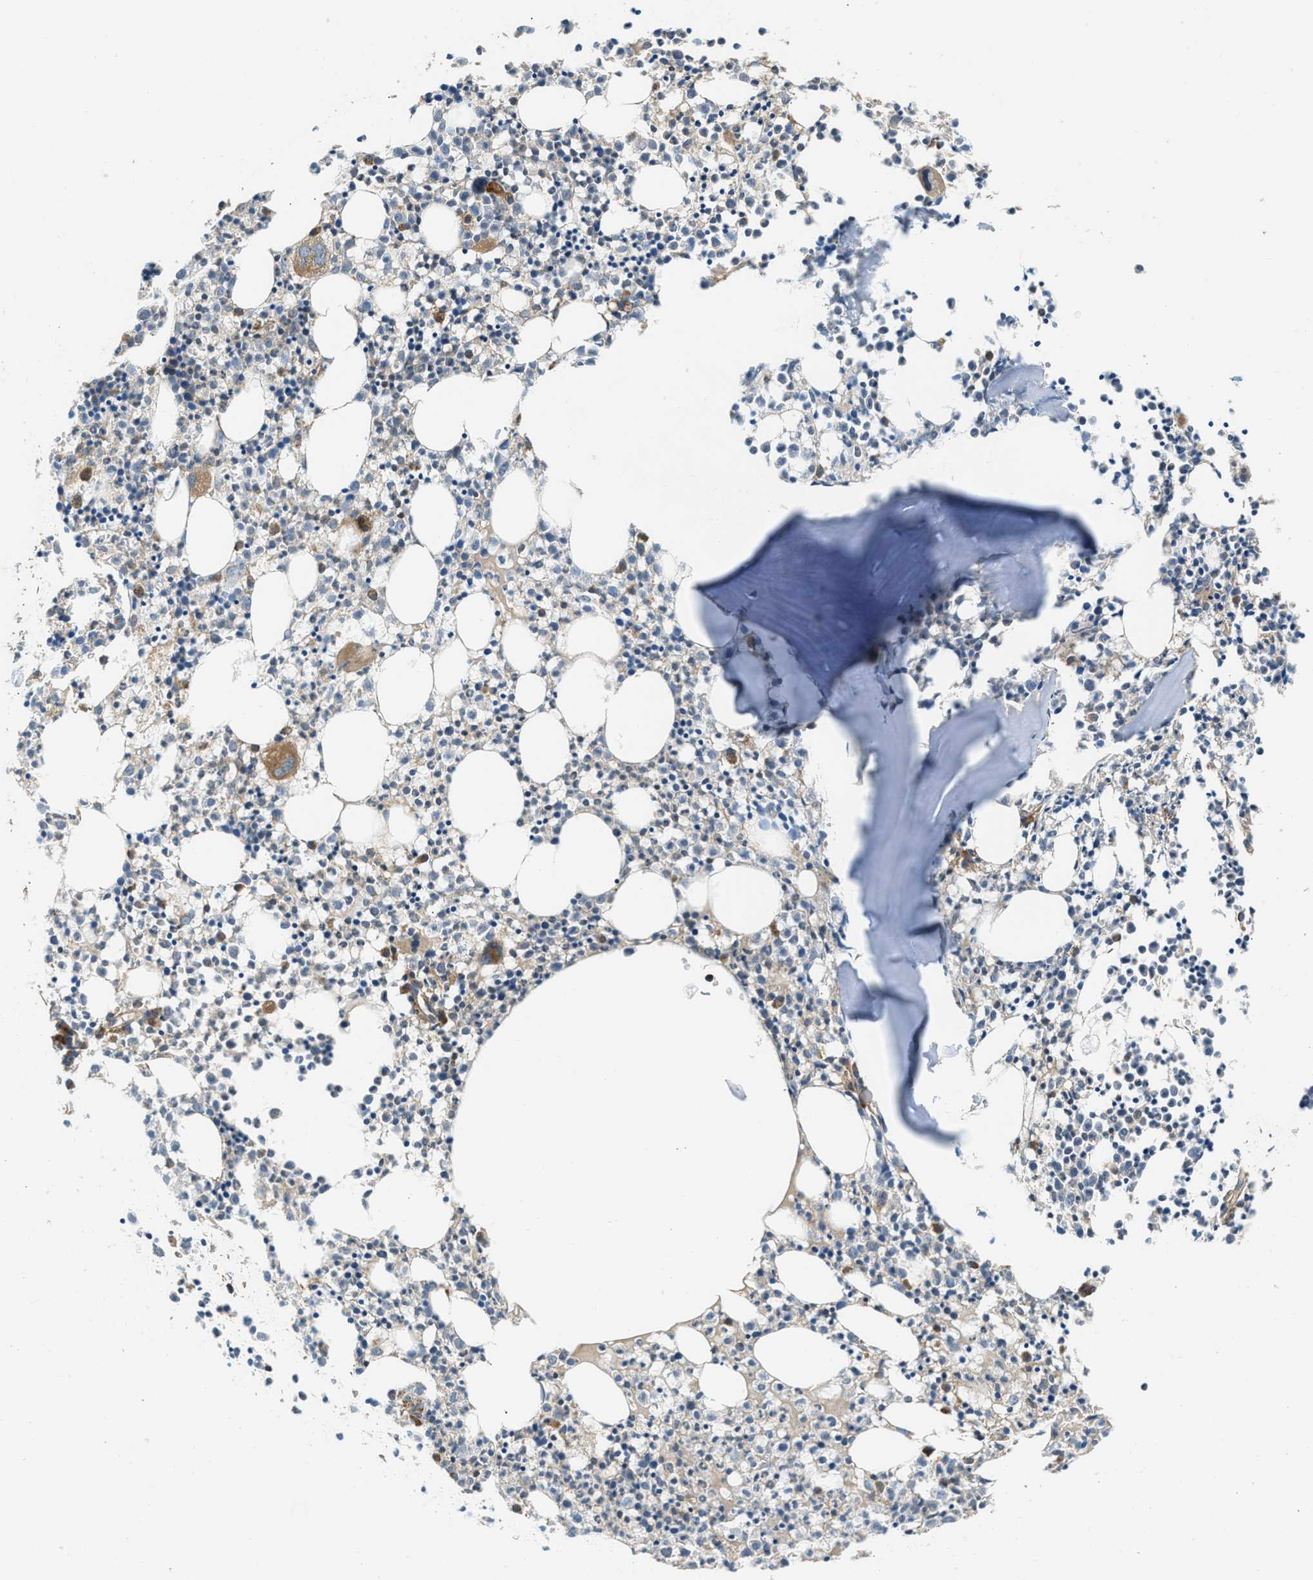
{"staining": {"intensity": "strong", "quantity": "<25%", "location": "cytoplasmic/membranous"}, "tissue": "bone marrow", "cell_type": "Hematopoietic cells", "image_type": "normal", "snomed": [{"axis": "morphology", "description": "Normal tissue, NOS"}, {"axis": "morphology", "description": "Inflammation, NOS"}, {"axis": "topography", "description": "Bone marrow"}], "caption": "DAB immunohistochemical staining of unremarkable human bone marrow shows strong cytoplasmic/membranous protein staining in about <25% of hematopoietic cells. The staining was performed using DAB, with brown indicating positive protein expression. Nuclei are stained blue with hematoxylin.", "gene": "SESN2", "patient": {"sex": "male", "age": 25}}